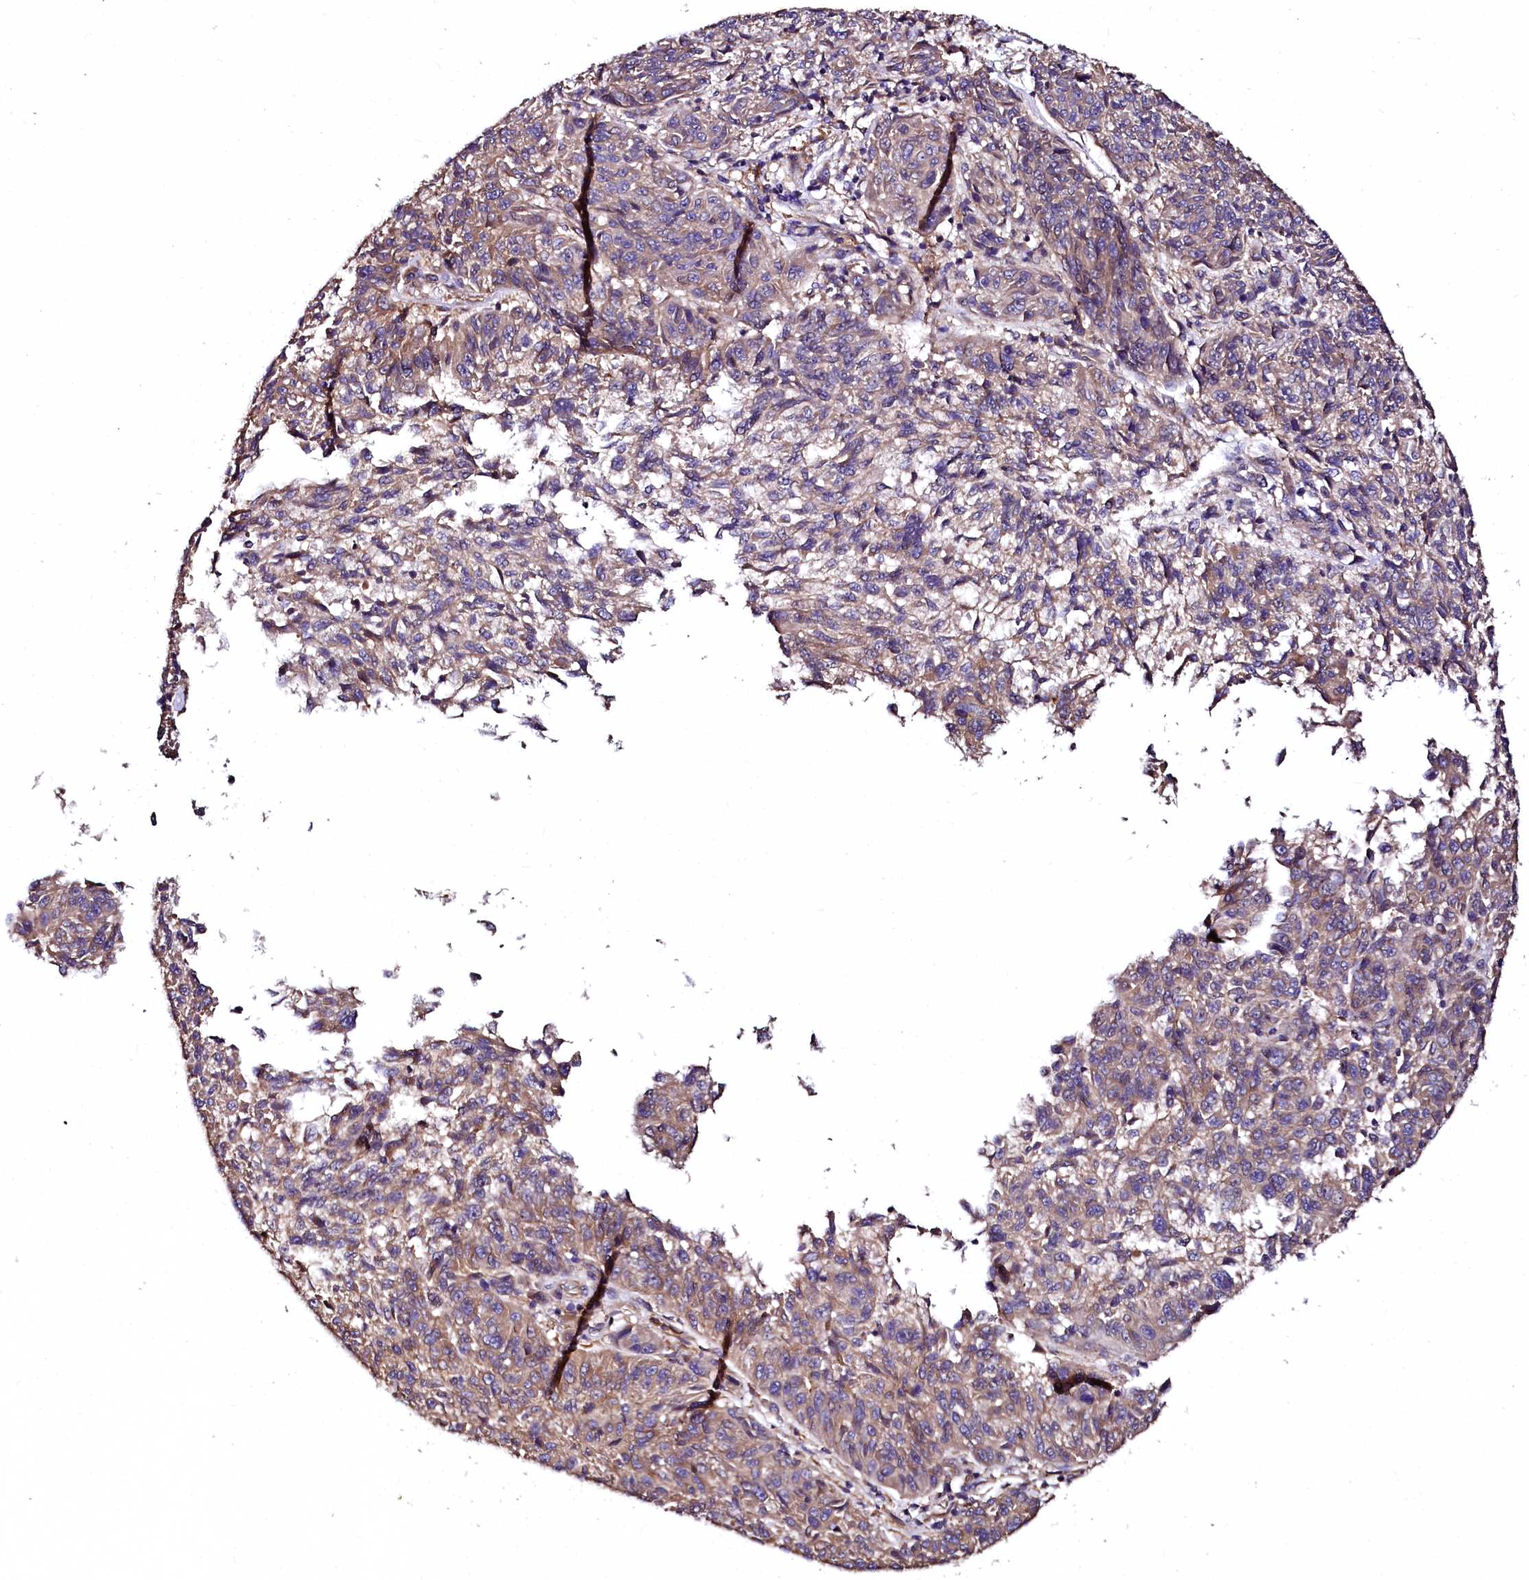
{"staining": {"intensity": "weak", "quantity": "25%-75%", "location": "cytoplasmic/membranous"}, "tissue": "melanoma", "cell_type": "Tumor cells", "image_type": "cancer", "snomed": [{"axis": "morphology", "description": "Malignant melanoma, NOS"}, {"axis": "topography", "description": "Skin"}], "caption": "Melanoma stained with DAB (3,3'-diaminobenzidine) immunohistochemistry (IHC) reveals low levels of weak cytoplasmic/membranous positivity in approximately 25%-75% of tumor cells.", "gene": "APPL2", "patient": {"sex": "male", "age": 53}}